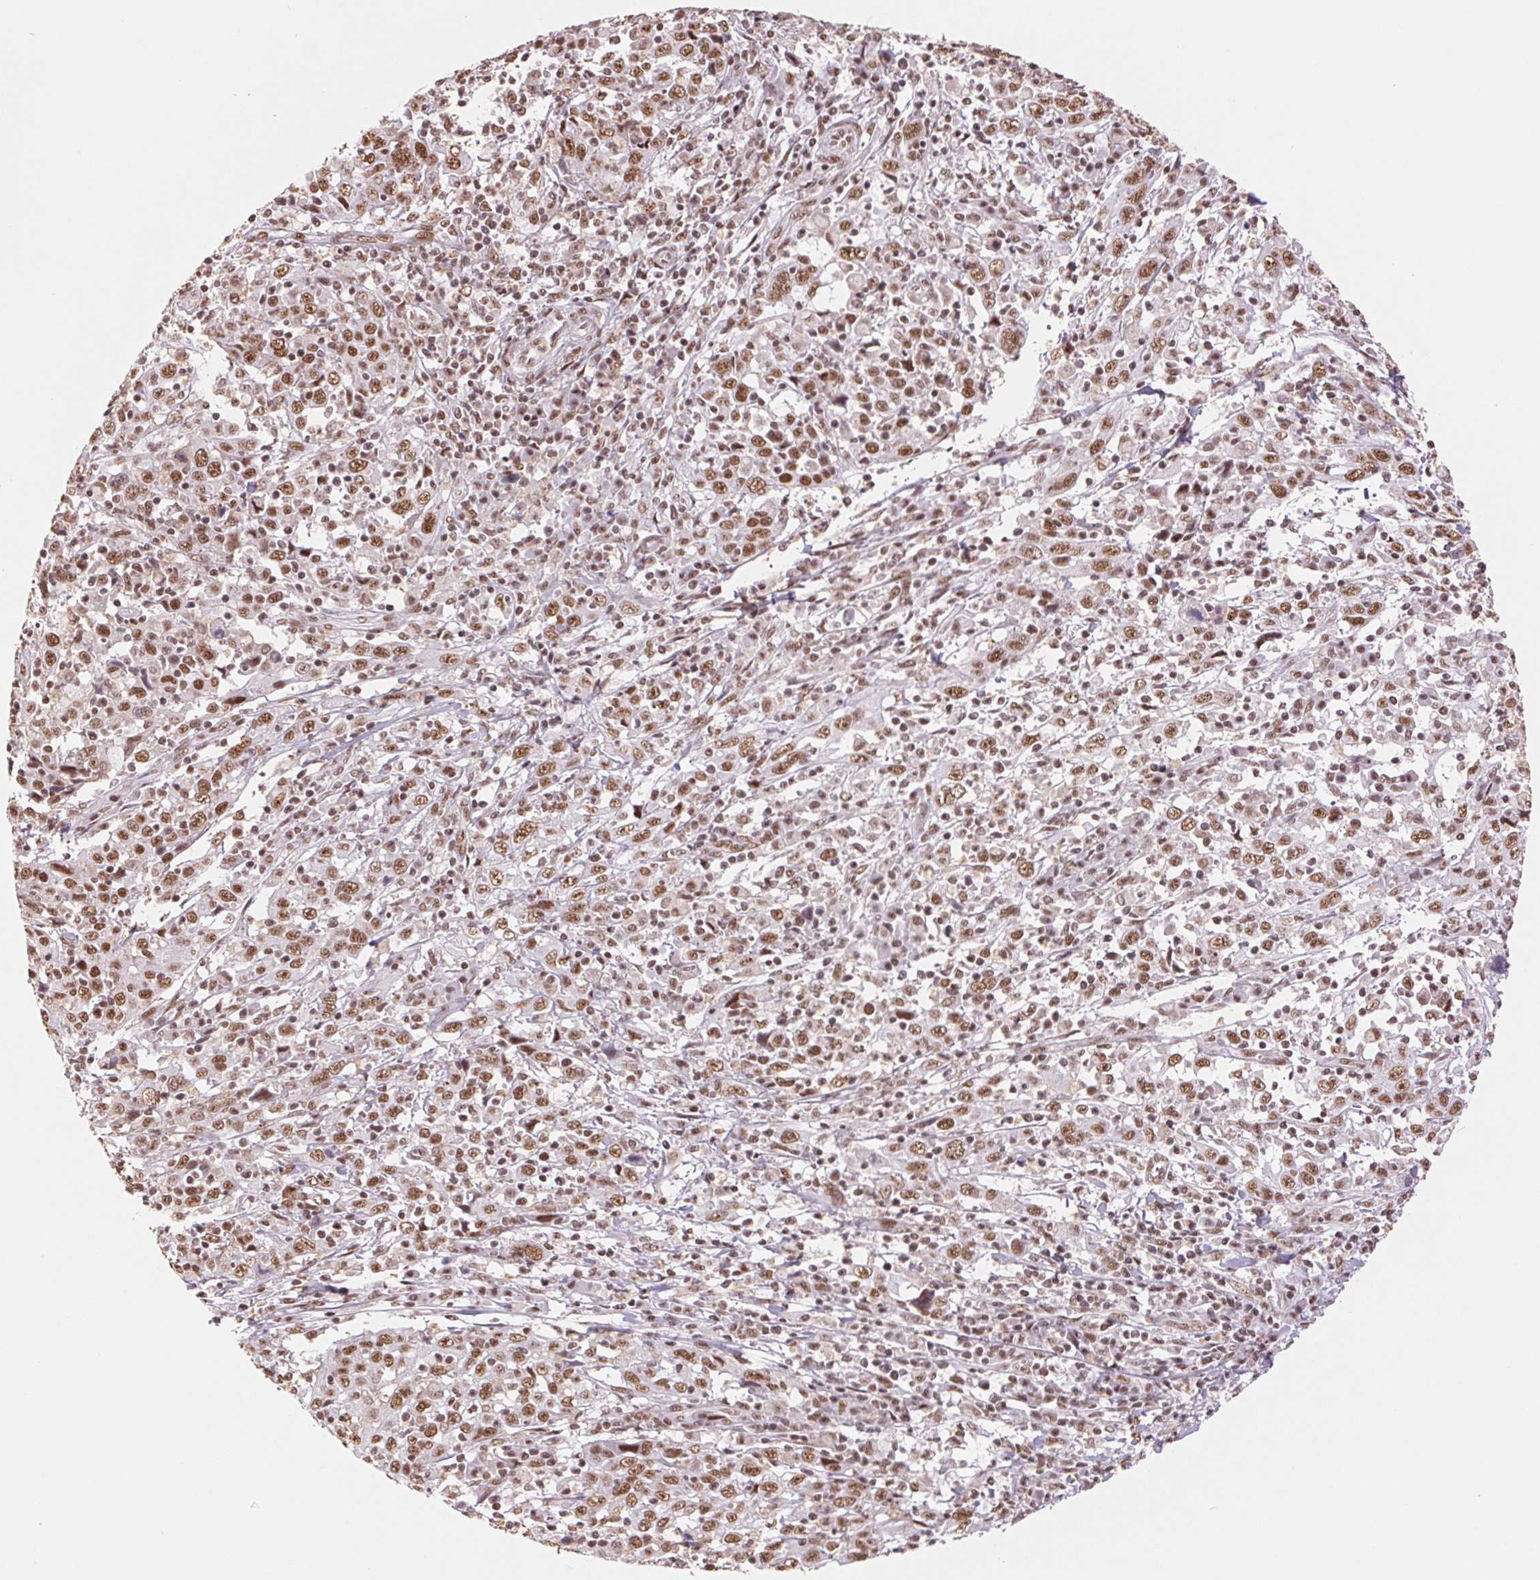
{"staining": {"intensity": "moderate", "quantity": ">75%", "location": "nuclear"}, "tissue": "cervical cancer", "cell_type": "Tumor cells", "image_type": "cancer", "snomed": [{"axis": "morphology", "description": "Squamous cell carcinoma, NOS"}, {"axis": "topography", "description": "Cervix"}], "caption": "There is medium levels of moderate nuclear expression in tumor cells of squamous cell carcinoma (cervical), as demonstrated by immunohistochemical staining (brown color).", "gene": "SREK1", "patient": {"sex": "female", "age": 46}}